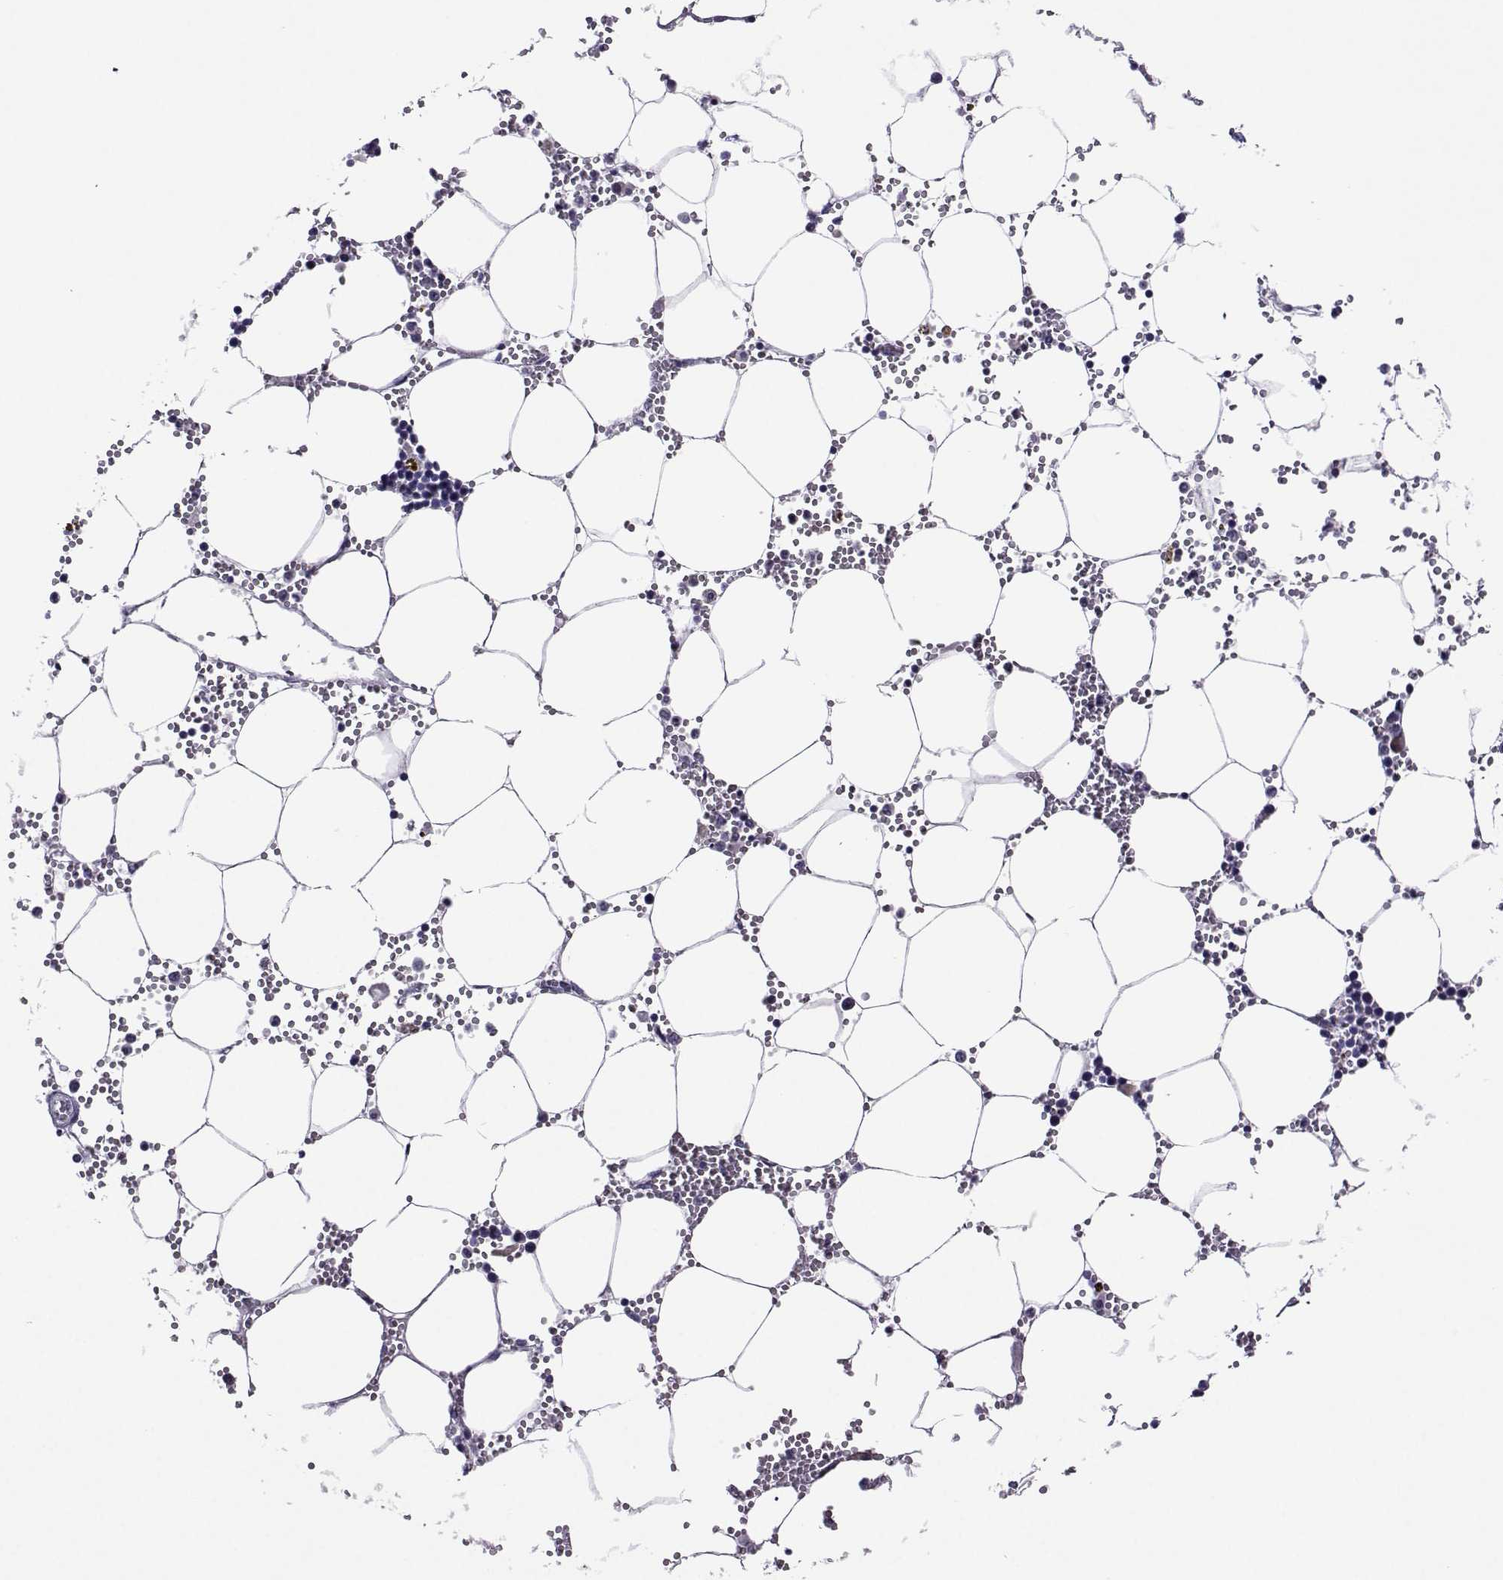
{"staining": {"intensity": "negative", "quantity": "none", "location": "none"}, "tissue": "bone marrow", "cell_type": "Hematopoietic cells", "image_type": "normal", "snomed": [{"axis": "morphology", "description": "Normal tissue, NOS"}, {"axis": "topography", "description": "Bone marrow"}], "caption": "This is a histopathology image of IHC staining of normal bone marrow, which shows no positivity in hematopoietic cells.", "gene": "DDX20", "patient": {"sex": "male", "age": 54}}